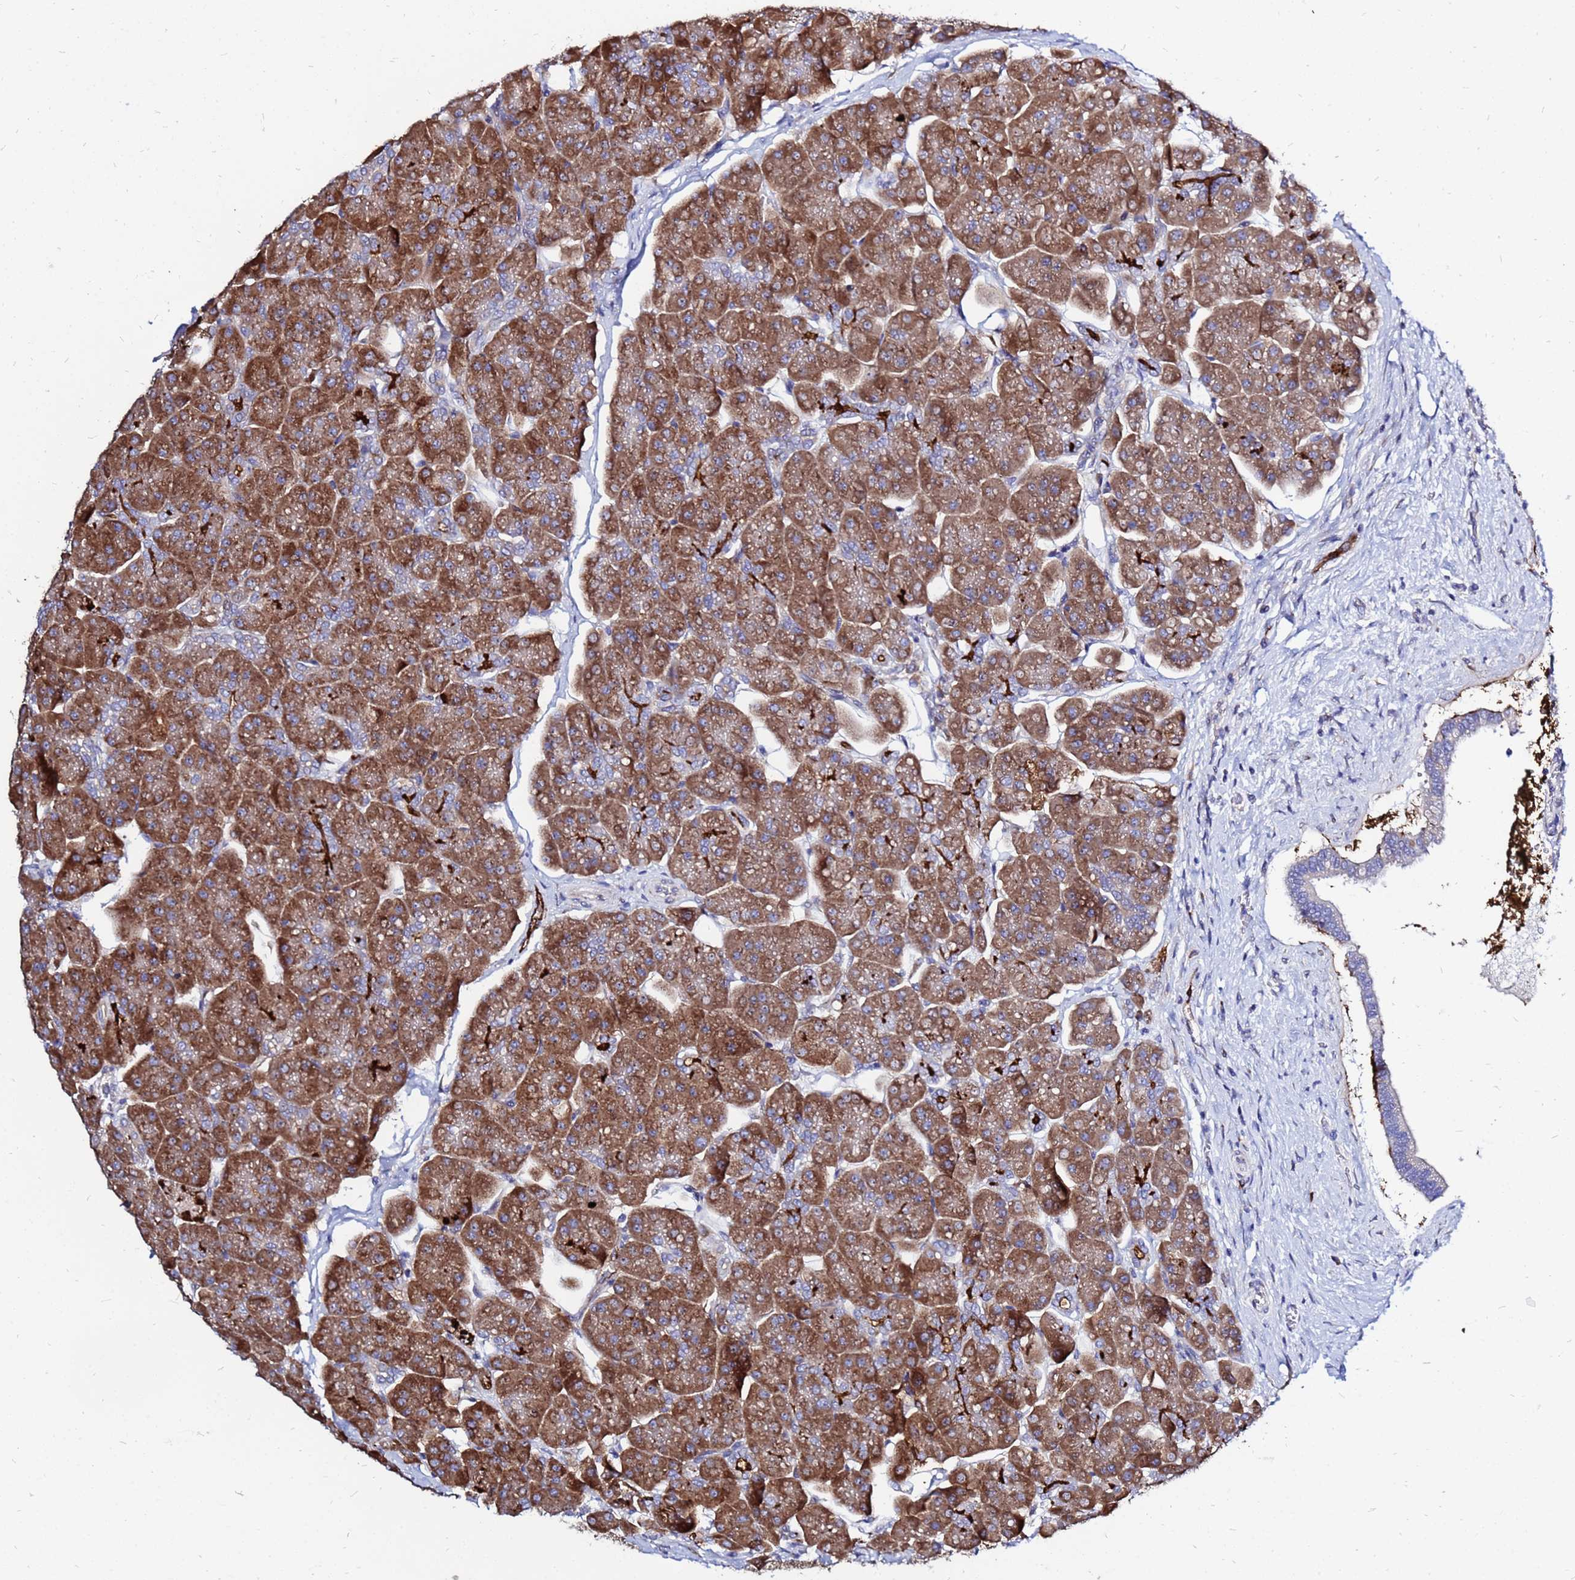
{"staining": {"intensity": "moderate", "quantity": ">75%", "location": "cytoplasmic/membranous"}, "tissue": "pancreas", "cell_type": "Exocrine glandular cells", "image_type": "normal", "snomed": [{"axis": "morphology", "description": "Normal tissue, NOS"}, {"axis": "topography", "description": "Pancreas"}], "caption": "Protein analysis of benign pancreas reveals moderate cytoplasmic/membranous expression in approximately >75% of exocrine glandular cells. Using DAB (3,3'-diaminobenzidine) (brown) and hematoxylin (blue) stains, captured at high magnification using brightfield microscopy.", "gene": "MOB2", "patient": {"sex": "male", "age": 66}}